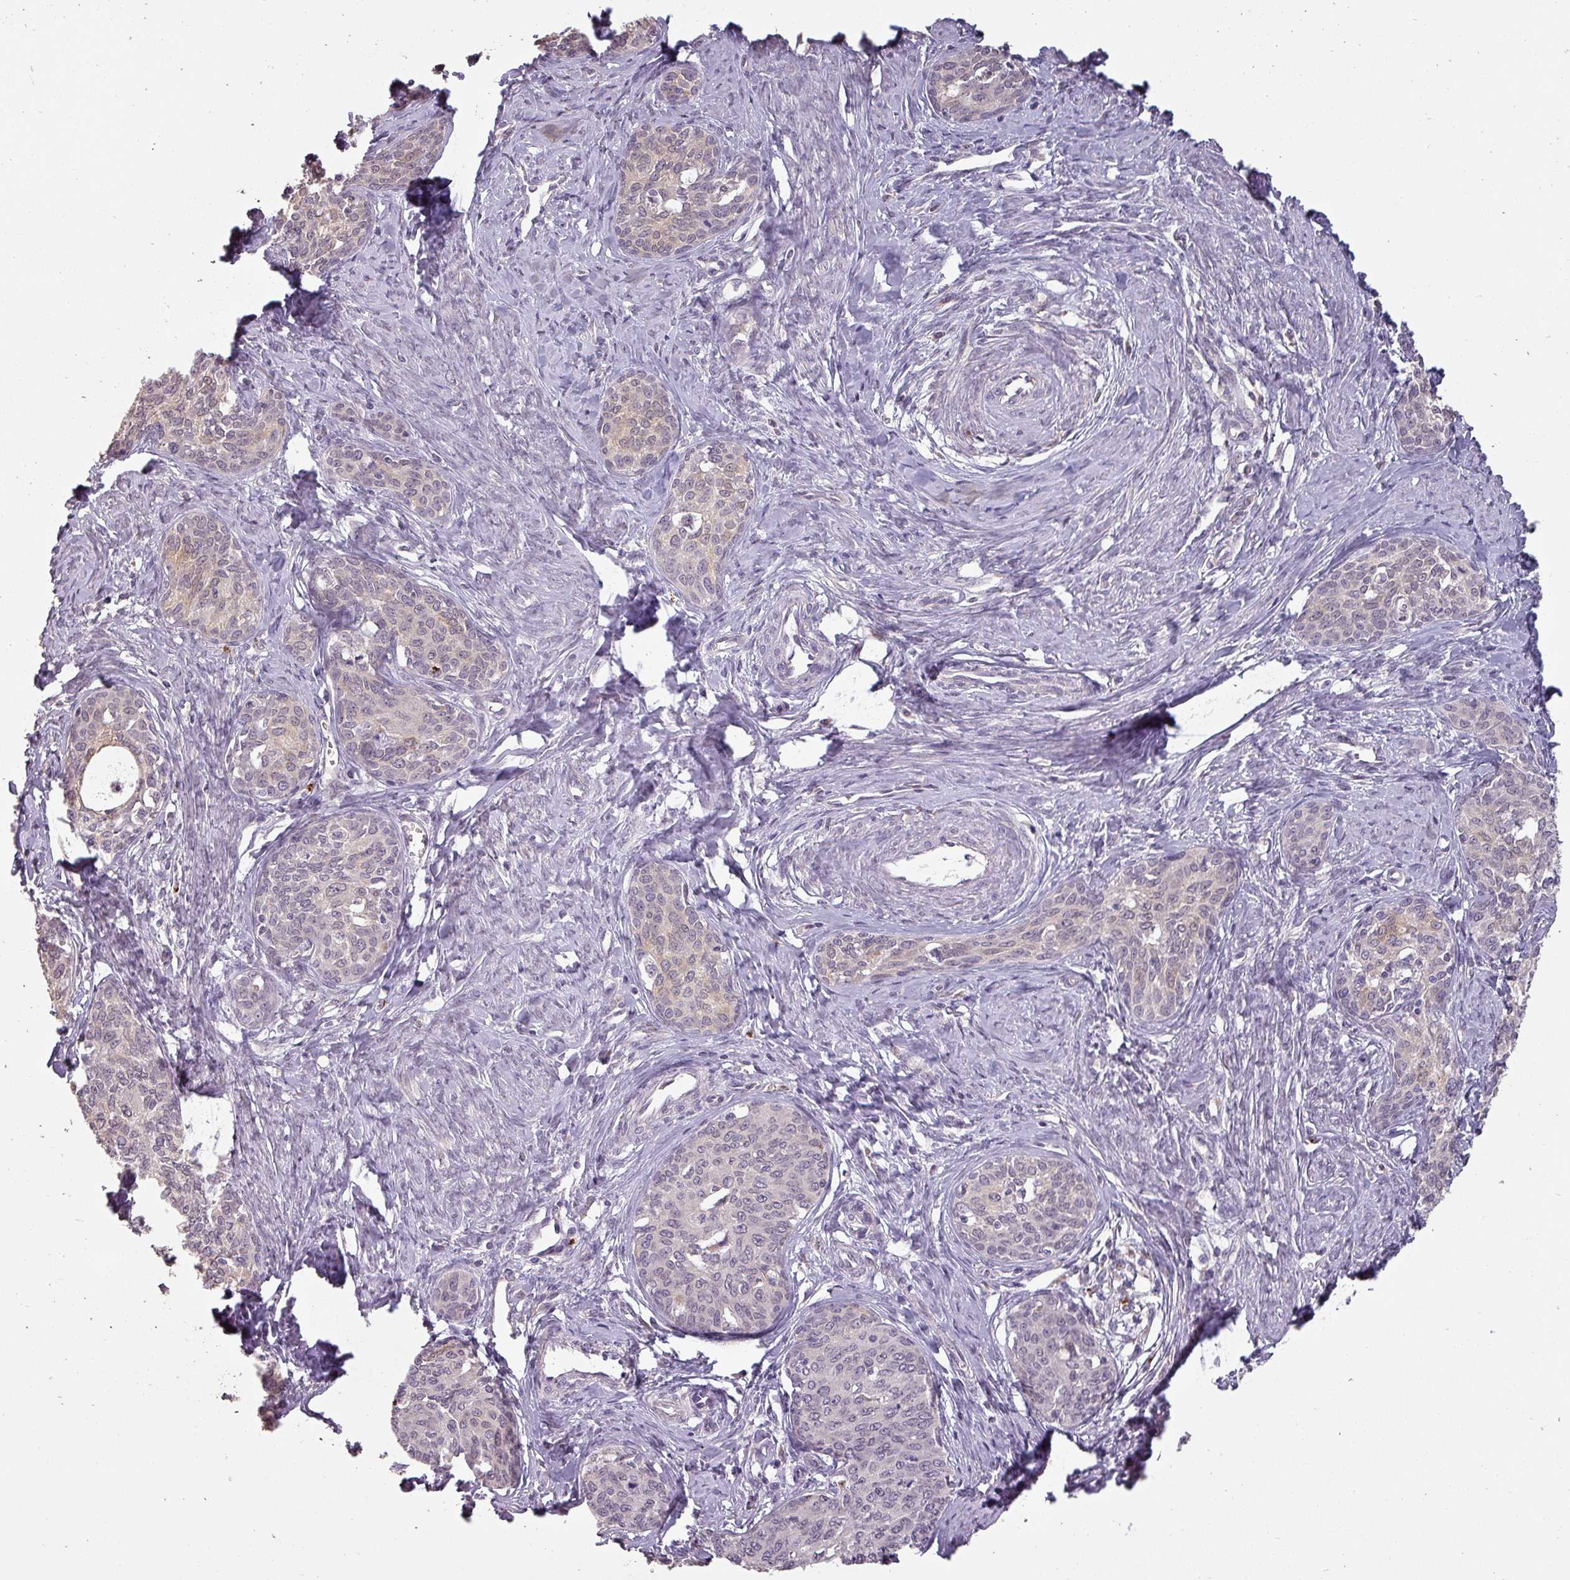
{"staining": {"intensity": "weak", "quantity": "<25%", "location": "cytoplasmic/membranous"}, "tissue": "cervical cancer", "cell_type": "Tumor cells", "image_type": "cancer", "snomed": [{"axis": "morphology", "description": "Squamous cell carcinoma, NOS"}, {"axis": "morphology", "description": "Adenocarcinoma, NOS"}, {"axis": "topography", "description": "Cervix"}], "caption": "The immunohistochemistry histopathology image has no significant staining in tumor cells of cervical squamous cell carcinoma tissue.", "gene": "LYPLA1", "patient": {"sex": "female", "age": 52}}